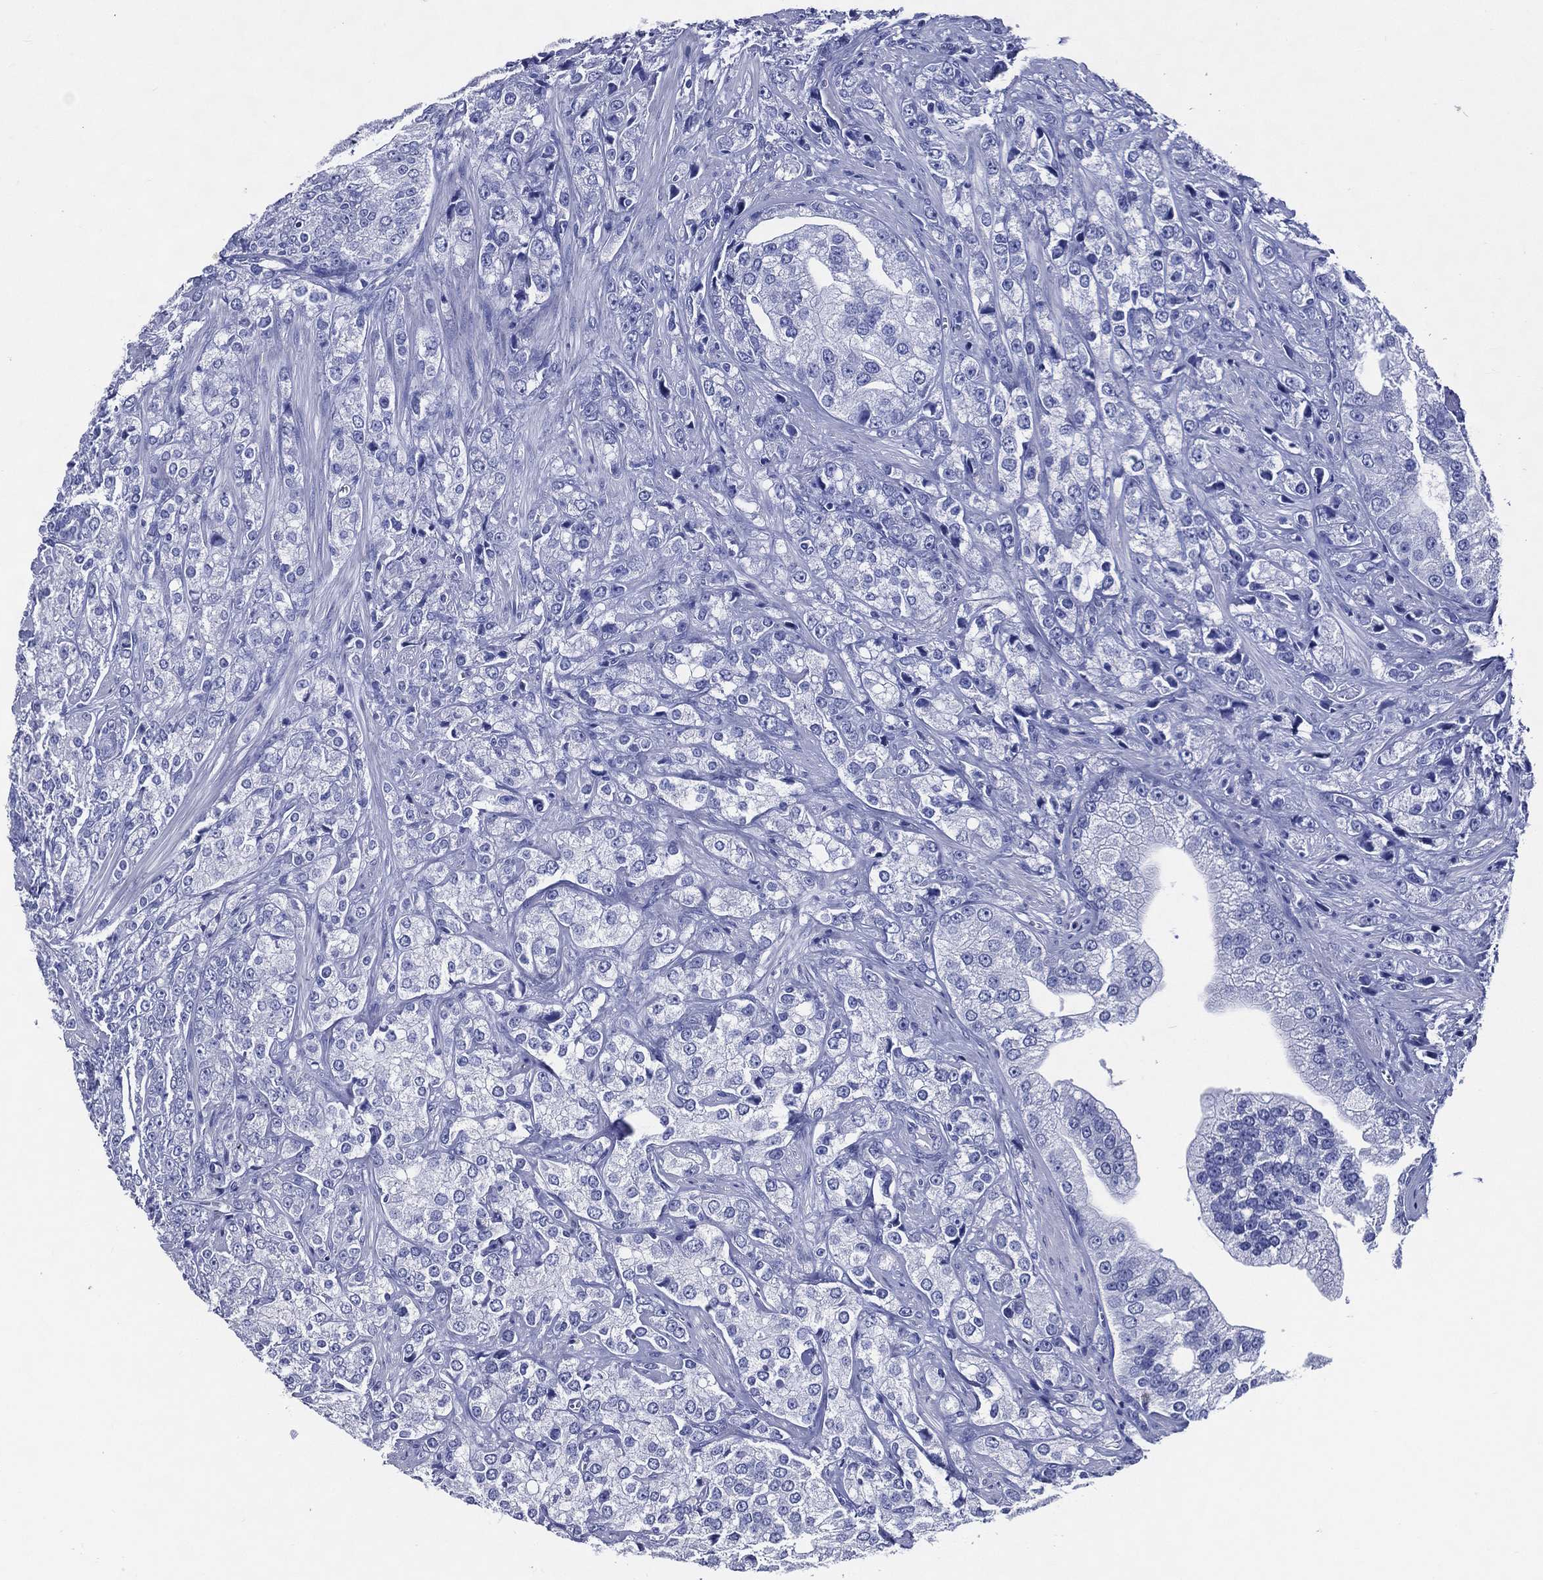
{"staining": {"intensity": "negative", "quantity": "none", "location": "none"}, "tissue": "prostate cancer", "cell_type": "Tumor cells", "image_type": "cancer", "snomed": [{"axis": "morphology", "description": "Adenocarcinoma, NOS"}, {"axis": "topography", "description": "Prostate and seminal vesicle, NOS"}, {"axis": "topography", "description": "Prostate"}], "caption": "The image displays no staining of tumor cells in prostate cancer (adenocarcinoma).", "gene": "ACE2", "patient": {"sex": "male", "age": 68}}